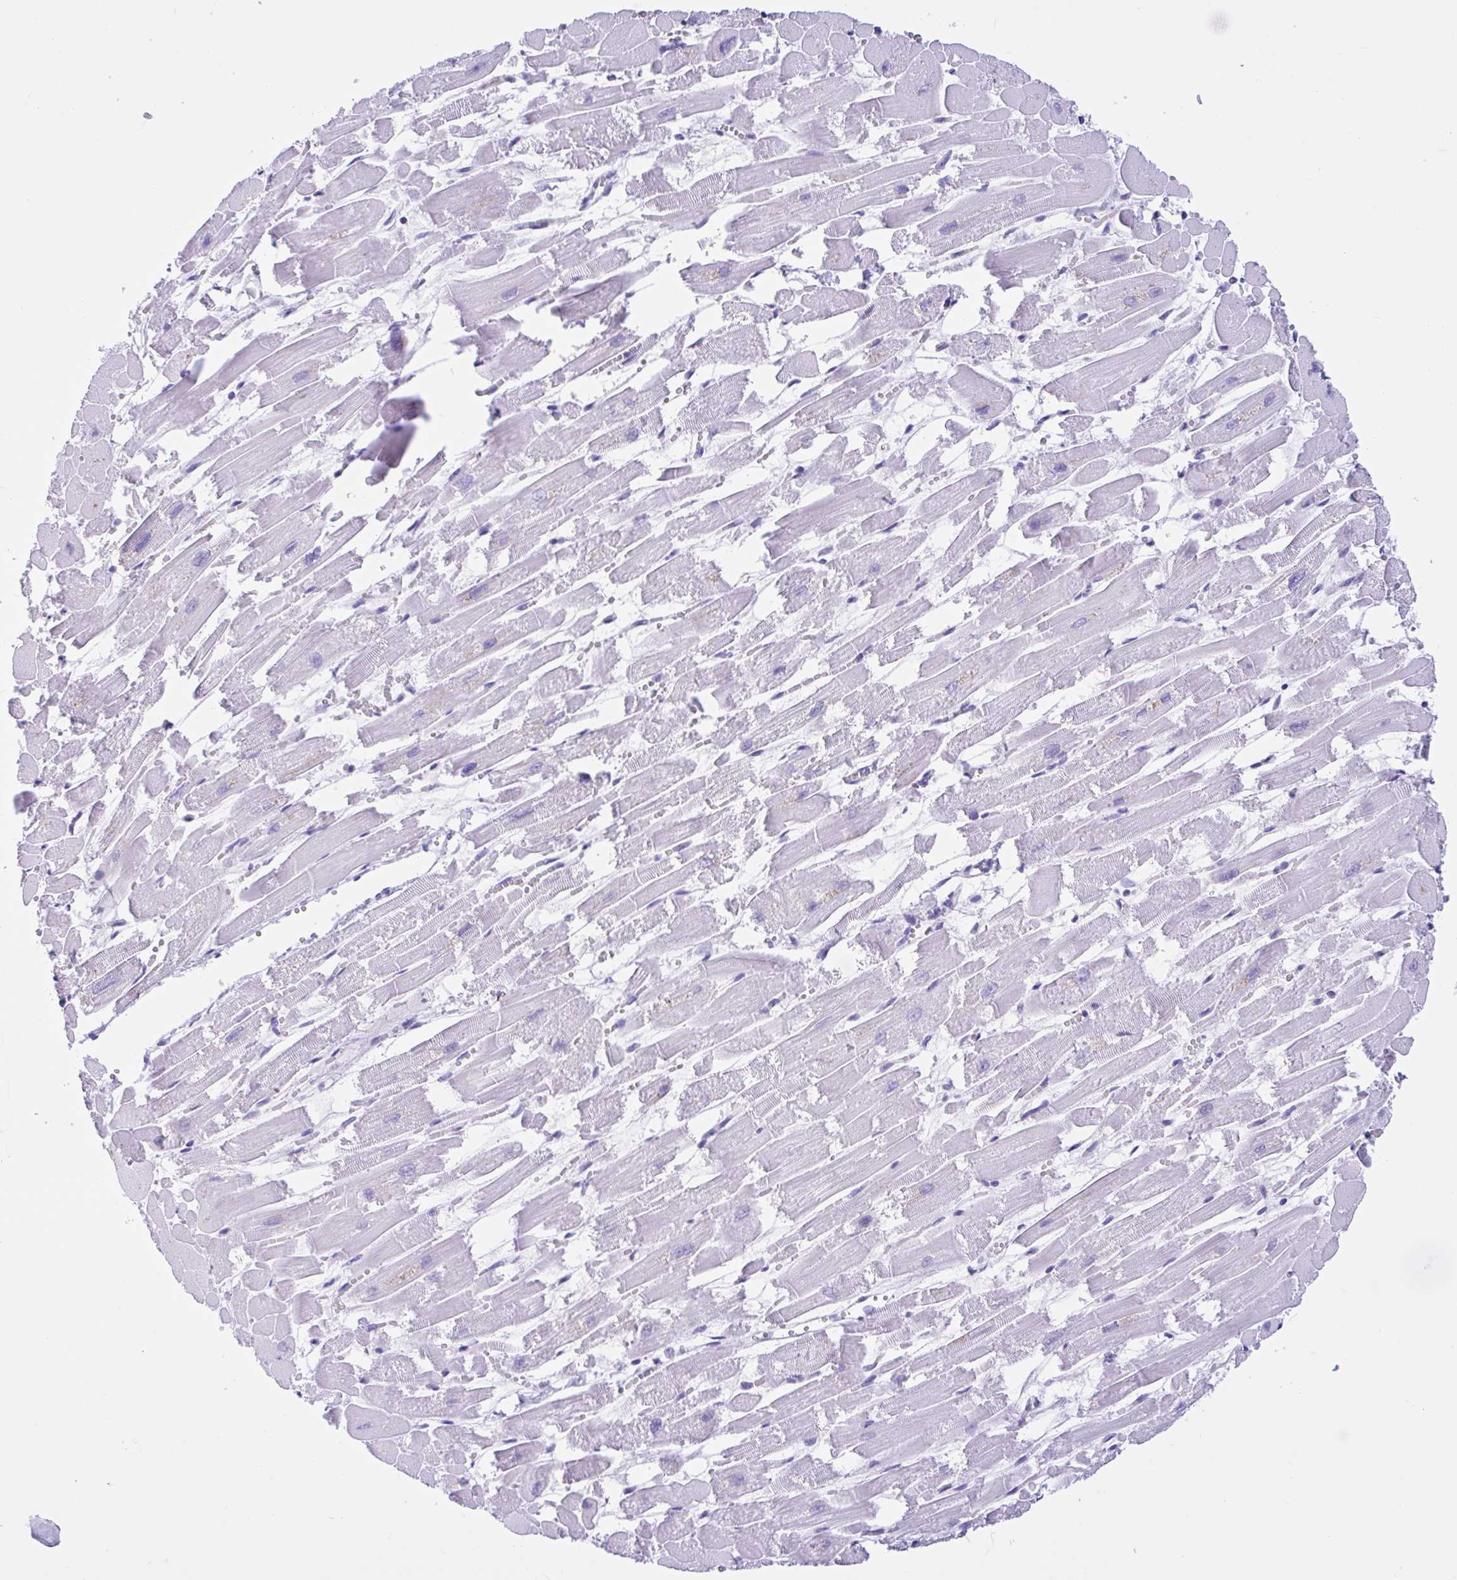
{"staining": {"intensity": "negative", "quantity": "none", "location": "none"}, "tissue": "heart muscle", "cell_type": "Cardiomyocytes", "image_type": "normal", "snomed": [{"axis": "morphology", "description": "Normal tissue, NOS"}, {"axis": "topography", "description": "Heart"}], "caption": "Immunohistochemistry micrograph of normal human heart muscle stained for a protein (brown), which shows no expression in cardiomyocytes.", "gene": "IAPP", "patient": {"sex": "female", "age": 52}}